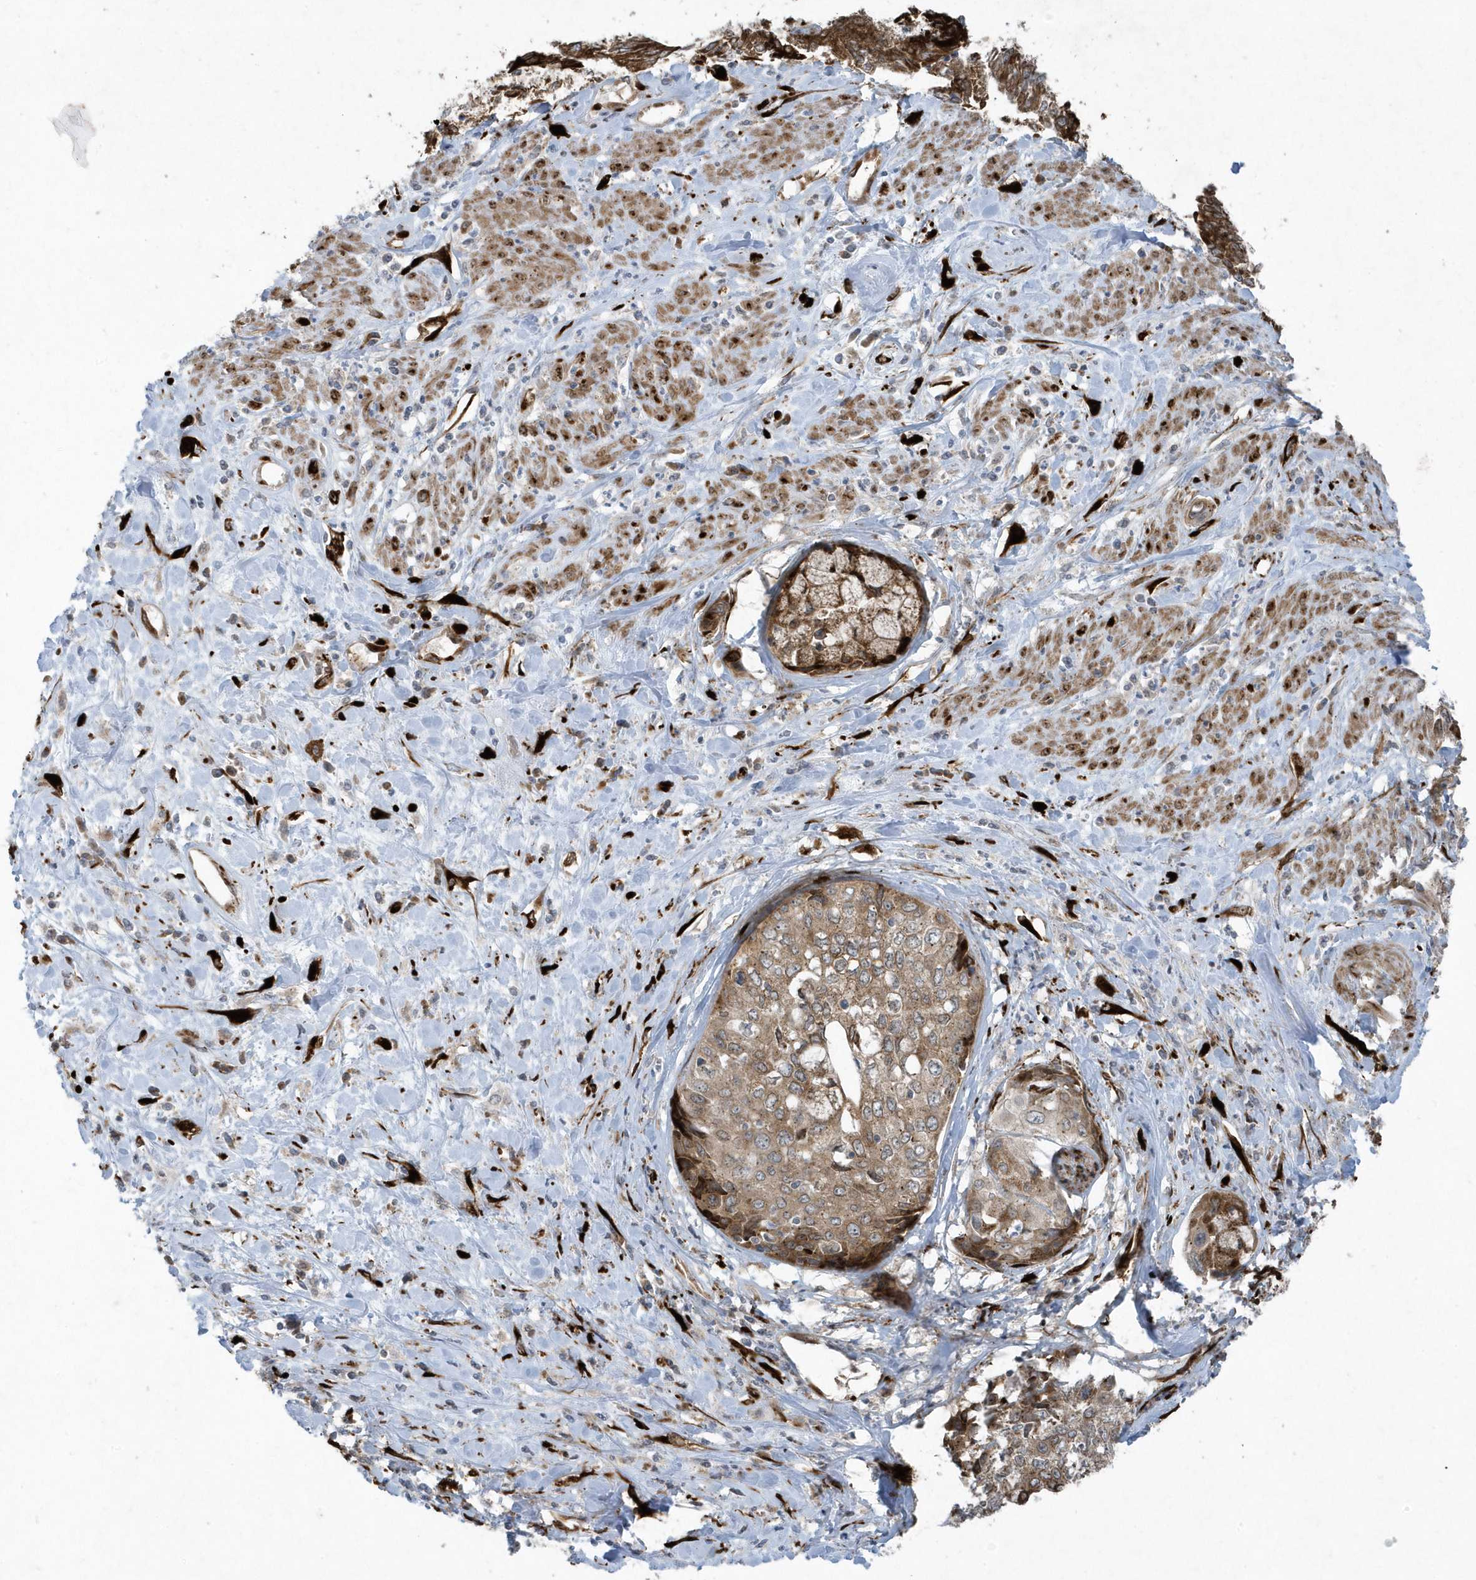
{"staining": {"intensity": "moderate", "quantity": ">75%", "location": "cytoplasmic/membranous"}, "tissue": "cervical cancer", "cell_type": "Tumor cells", "image_type": "cancer", "snomed": [{"axis": "morphology", "description": "Squamous cell carcinoma, NOS"}, {"axis": "topography", "description": "Cervix"}], "caption": "A high-resolution histopathology image shows IHC staining of cervical cancer (squamous cell carcinoma), which displays moderate cytoplasmic/membranous staining in approximately >75% of tumor cells. (DAB (3,3'-diaminobenzidine) IHC, brown staining for protein, blue staining for nuclei).", "gene": "FAM98A", "patient": {"sex": "female", "age": 31}}